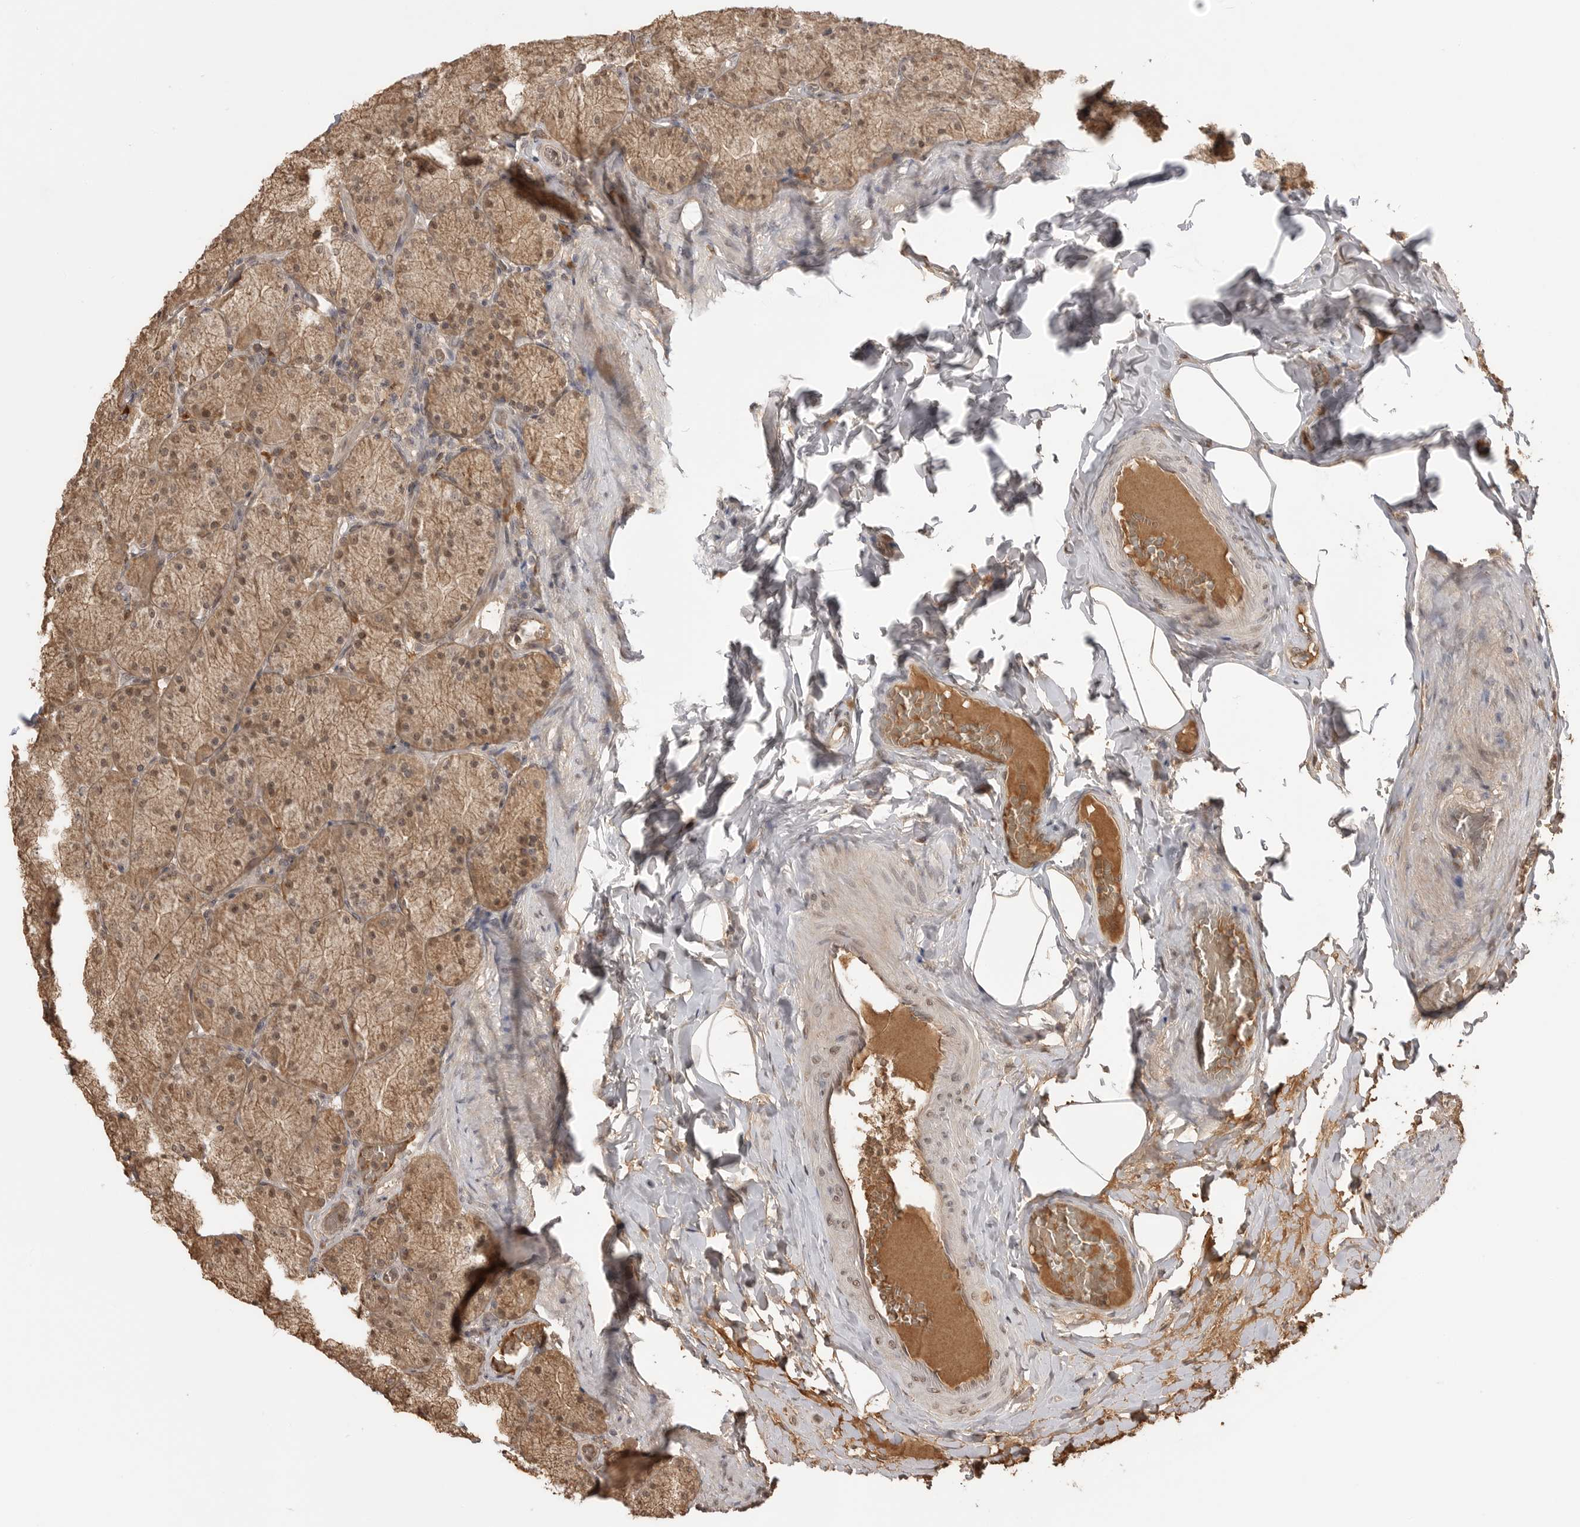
{"staining": {"intensity": "moderate", "quantity": ">75%", "location": "cytoplasmic/membranous,nuclear"}, "tissue": "stomach", "cell_type": "Glandular cells", "image_type": "normal", "snomed": [{"axis": "morphology", "description": "Normal tissue, NOS"}, {"axis": "topography", "description": "Stomach, upper"}], "caption": "A high-resolution micrograph shows immunohistochemistry (IHC) staining of normal stomach, which shows moderate cytoplasmic/membranous,nuclear positivity in about >75% of glandular cells.", "gene": "ASPSCR1", "patient": {"sex": "female", "age": 56}}